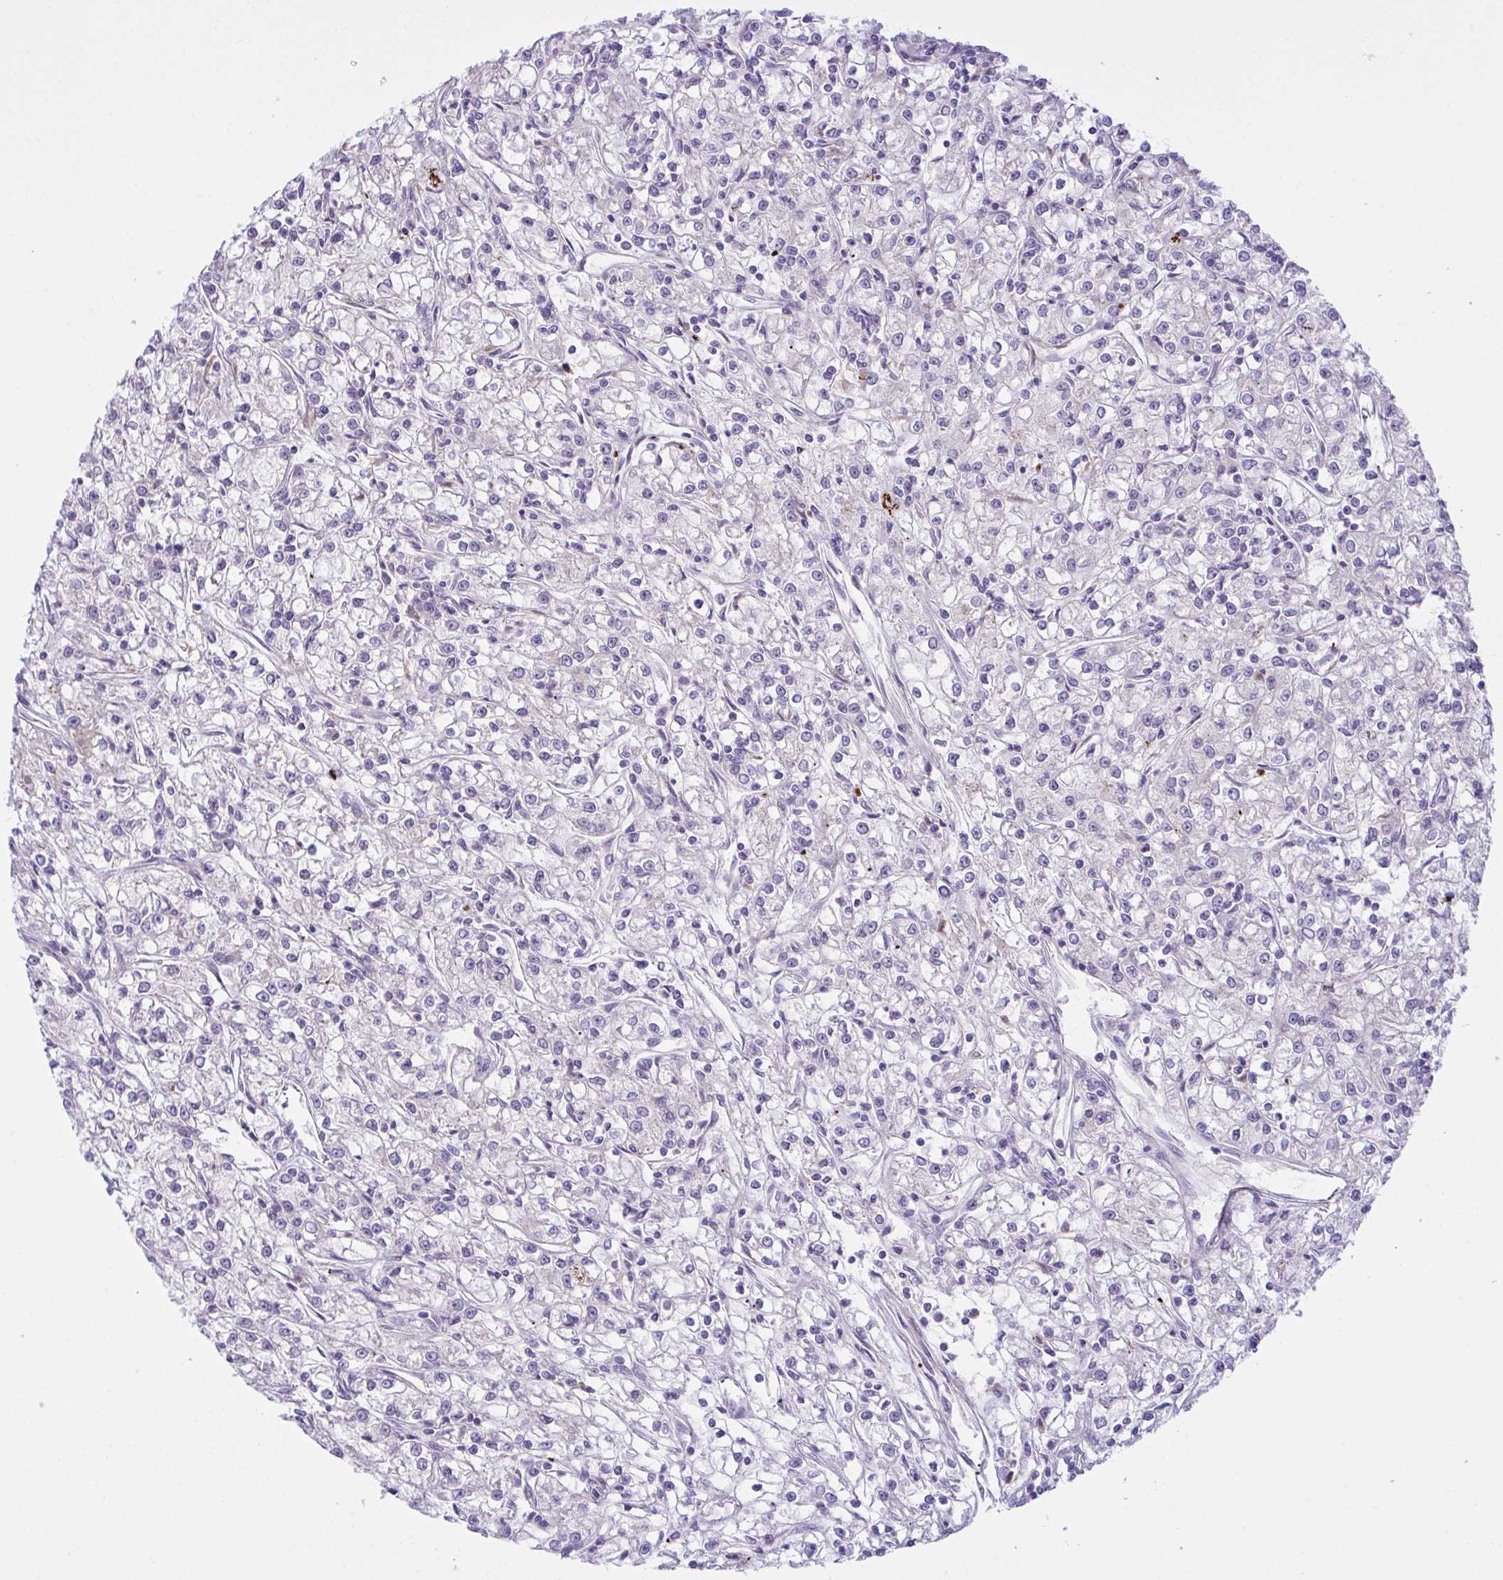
{"staining": {"intensity": "negative", "quantity": "none", "location": "none"}, "tissue": "renal cancer", "cell_type": "Tumor cells", "image_type": "cancer", "snomed": [{"axis": "morphology", "description": "Adenocarcinoma, NOS"}, {"axis": "topography", "description": "Kidney"}], "caption": "Immunohistochemistry photomicrograph of neoplastic tissue: adenocarcinoma (renal) stained with DAB displays no significant protein staining in tumor cells.", "gene": "SYNPO2L", "patient": {"sex": "female", "age": 59}}